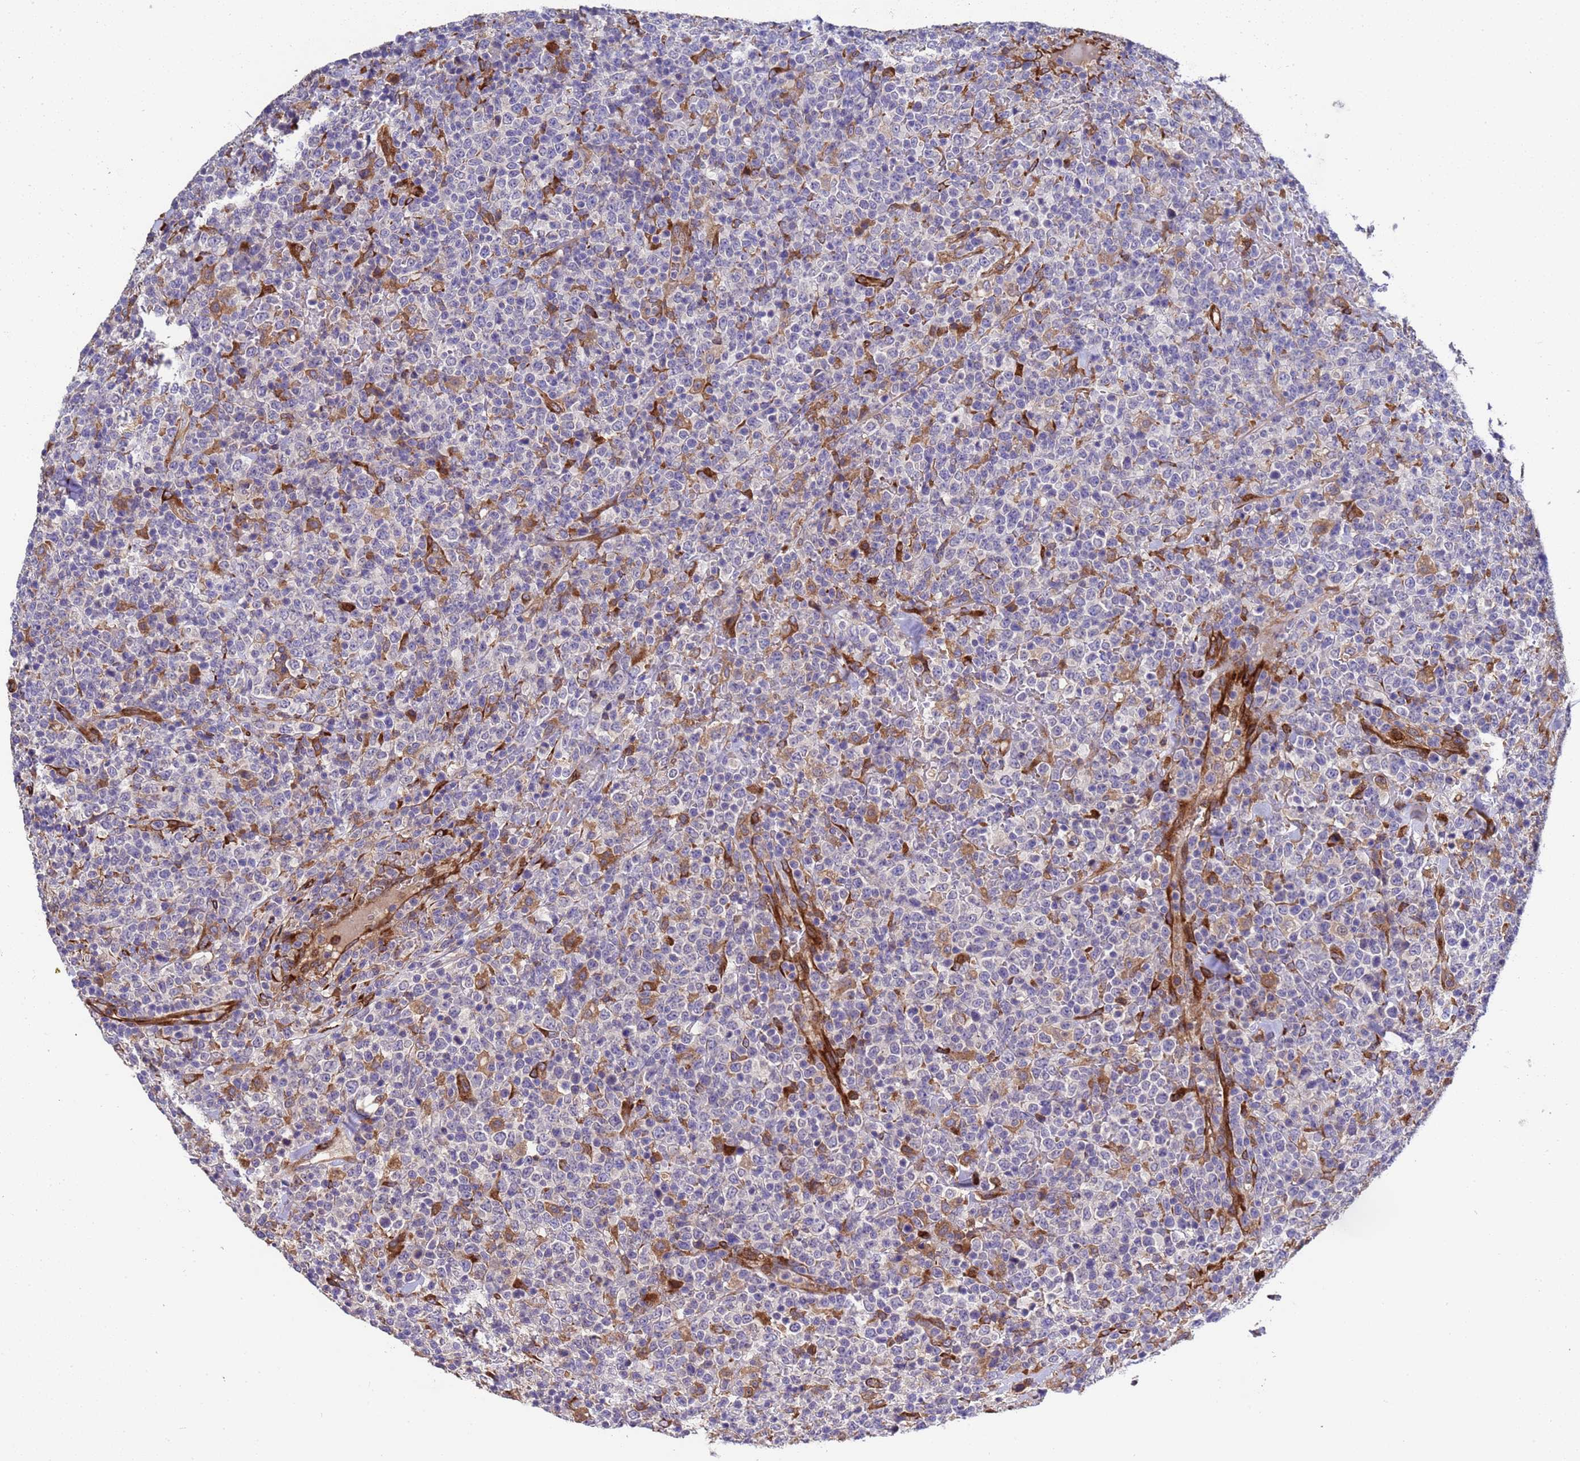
{"staining": {"intensity": "negative", "quantity": "none", "location": "none"}, "tissue": "lymphoma", "cell_type": "Tumor cells", "image_type": "cancer", "snomed": [{"axis": "morphology", "description": "Malignant lymphoma, non-Hodgkin's type, High grade"}, {"axis": "topography", "description": "Colon"}], "caption": "There is no significant expression in tumor cells of lymphoma.", "gene": "MOCS1", "patient": {"sex": "female", "age": 53}}